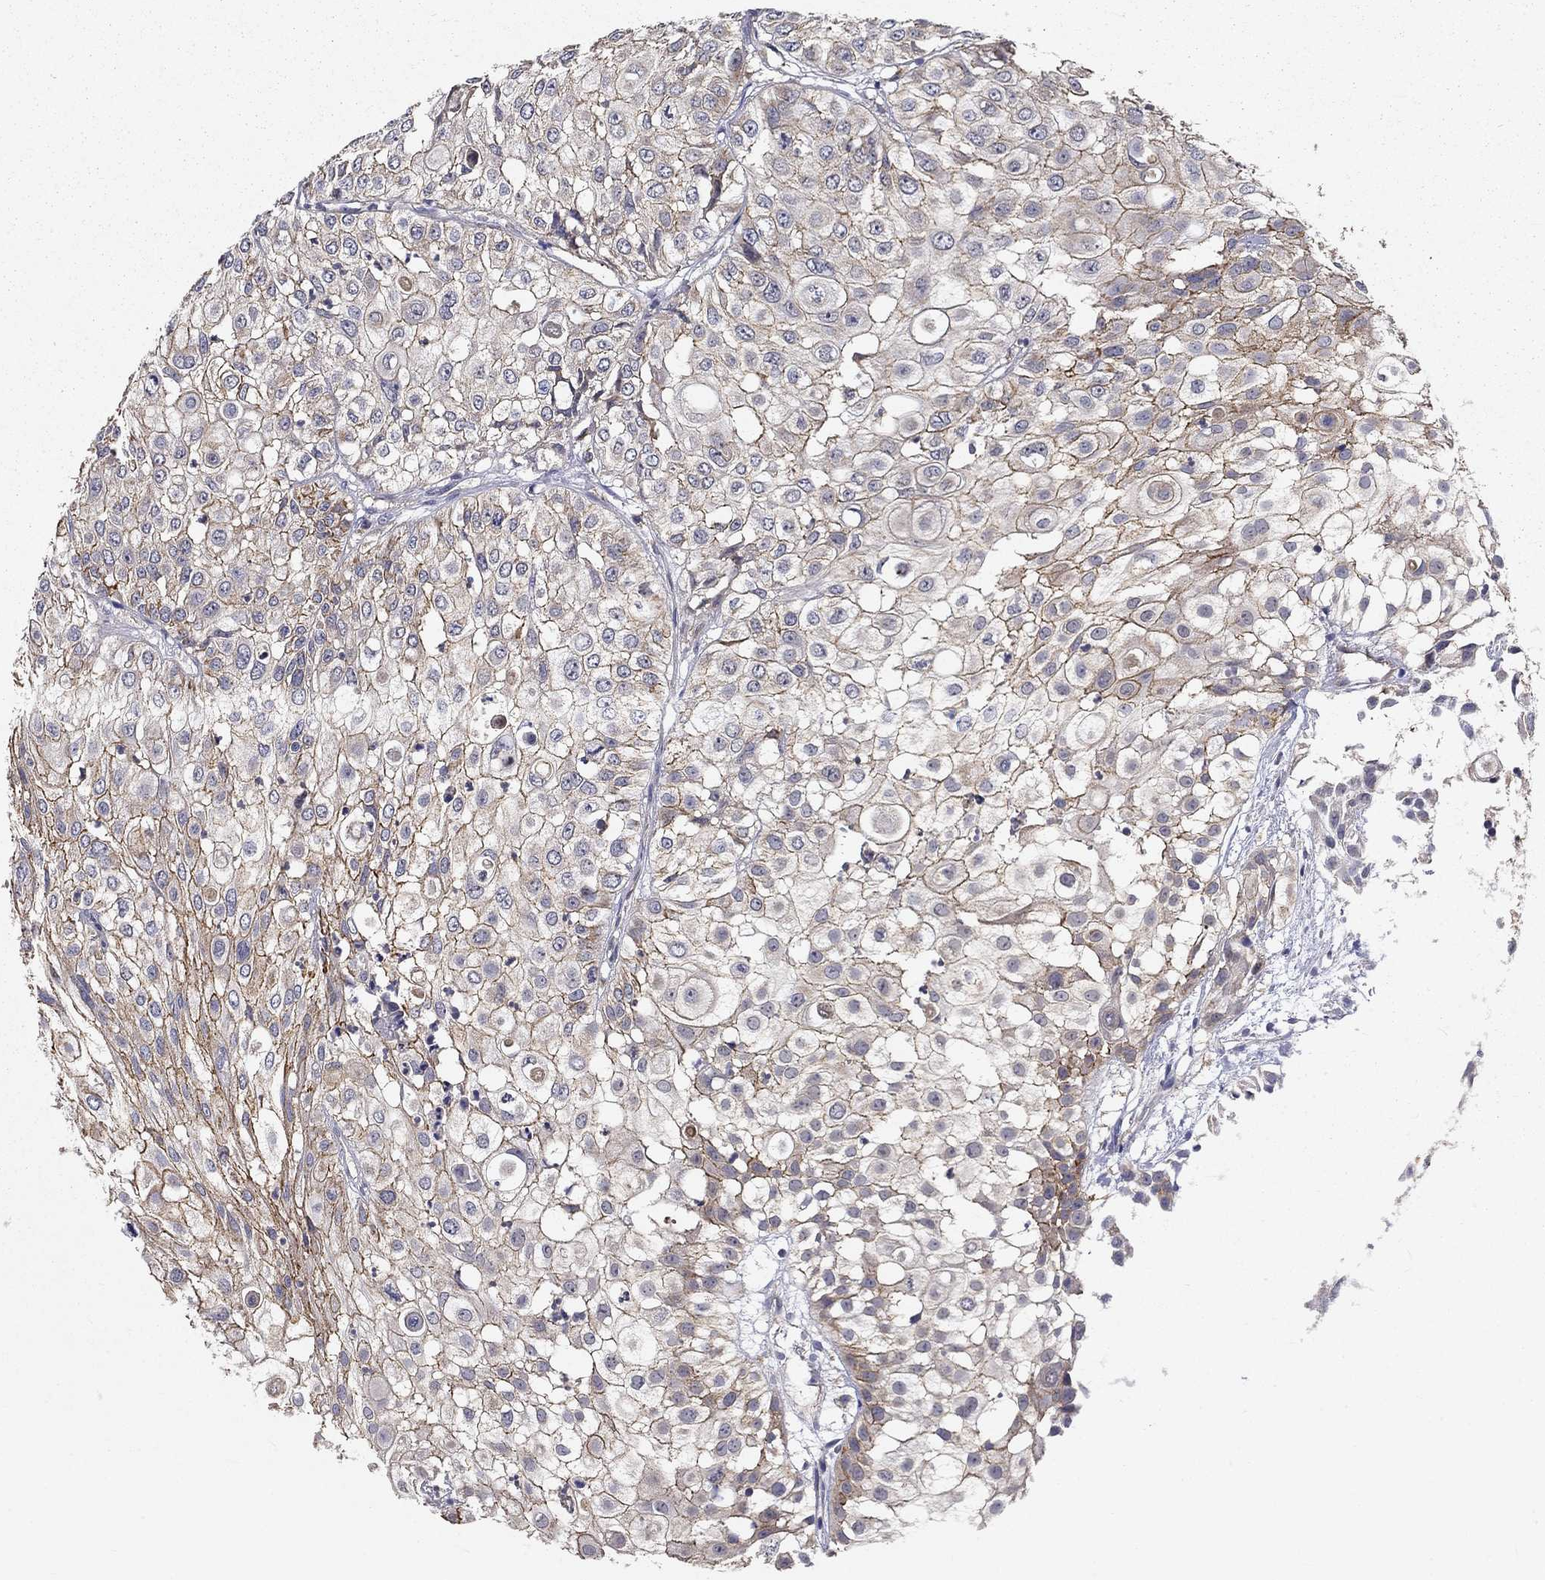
{"staining": {"intensity": "moderate", "quantity": "<25%", "location": "cytoplasmic/membranous"}, "tissue": "urothelial cancer", "cell_type": "Tumor cells", "image_type": "cancer", "snomed": [{"axis": "morphology", "description": "Urothelial carcinoma, High grade"}, {"axis": "topography", "description": "Urinary bladder"}], "caption": "A photomicrograph of human urothelial carcinoma (high-grade) stained for a protein exhibits moderate cytoplasmic/membranous brown staining in tumor cells.", "gene": "ALDH4A1", "patient": {"sex": "female", "age": 79}}